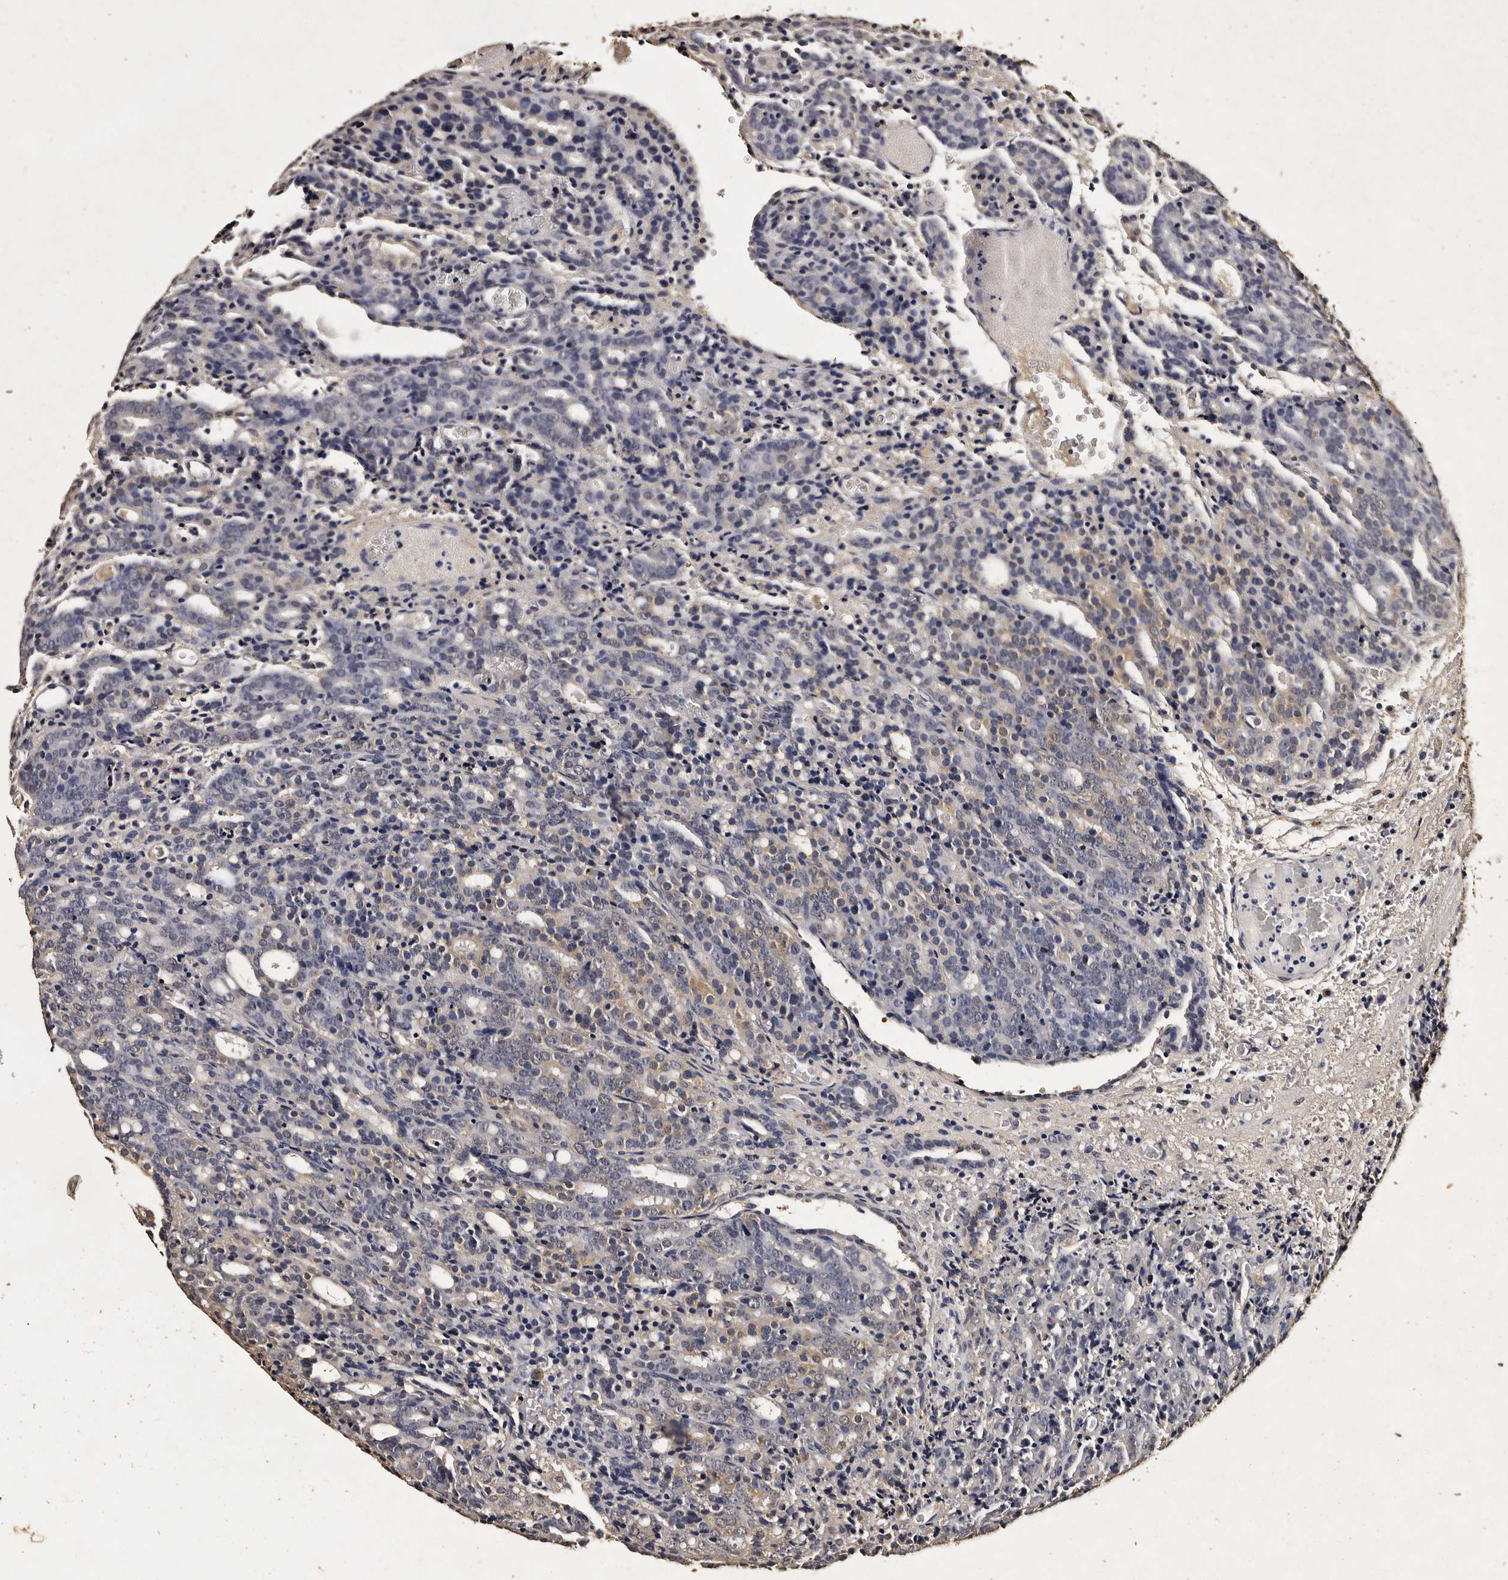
{"staining": {"intensity": "negative", "quantity": "none", "location": "none"}, "tissue": "prostate cancer", "cell_type": "Tumor cells", "image_type": "cancer", "snomed": [{"axis": "morphology", "description": "Adenocarcinoma, High grade"}, {"axis": "topography", "description": "Prostate"}], "caption": "This is a image of immunohistochemistry staining of prostate adenocarcinoma (high-grade), which shows no staining in tumor cells.", "gene": "PARS2", "patient": {"sex": "male", "age": 62}}